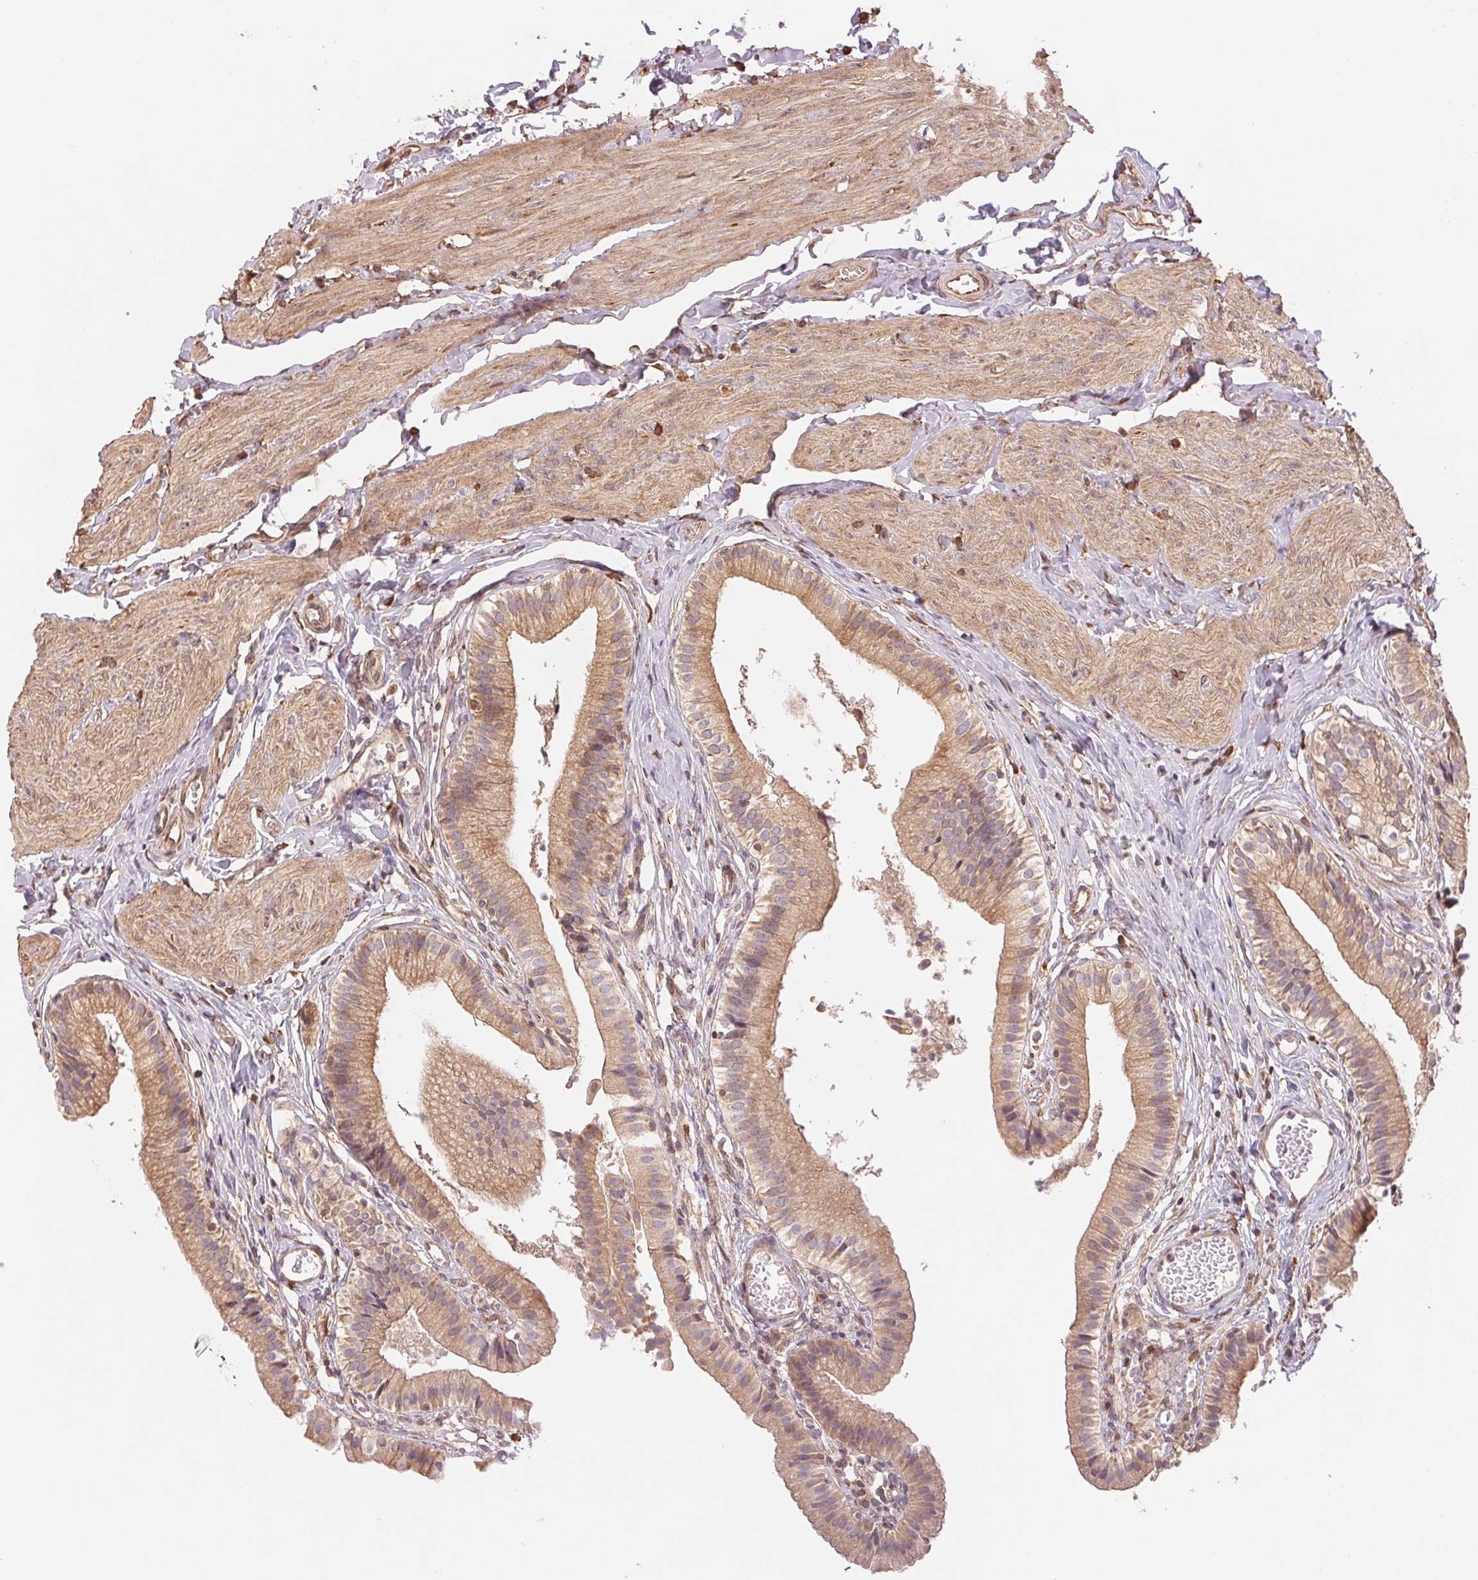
{"staining": {"intensity": "weak", "quantity": ">75%", "location": "cytoplasmic/membranous"}, "tissue": "gallbladder", "cell_type": "Glandular cells", "image_type": "normal", "snomed": [{"axis": "morphology", "description": "Normal tissue, NOS"}, {"axis": "topography", "description": "Gallbladder"}], "caption": "IHC staining of normal gallbladder, which reveals low levels of weak cytoplasmic/membranous expression in approximately >75% of glandular cells indicating weak cytoplasmic/membranous protein positivity. The staining was performed using DAB (3,3'-diaminobenzidine) (brown) for protein detection and nuclei were counterstained in hematoxylin (blue).", "gene": "C6orf163", "patient": {"sex": "female", "age": 47}}